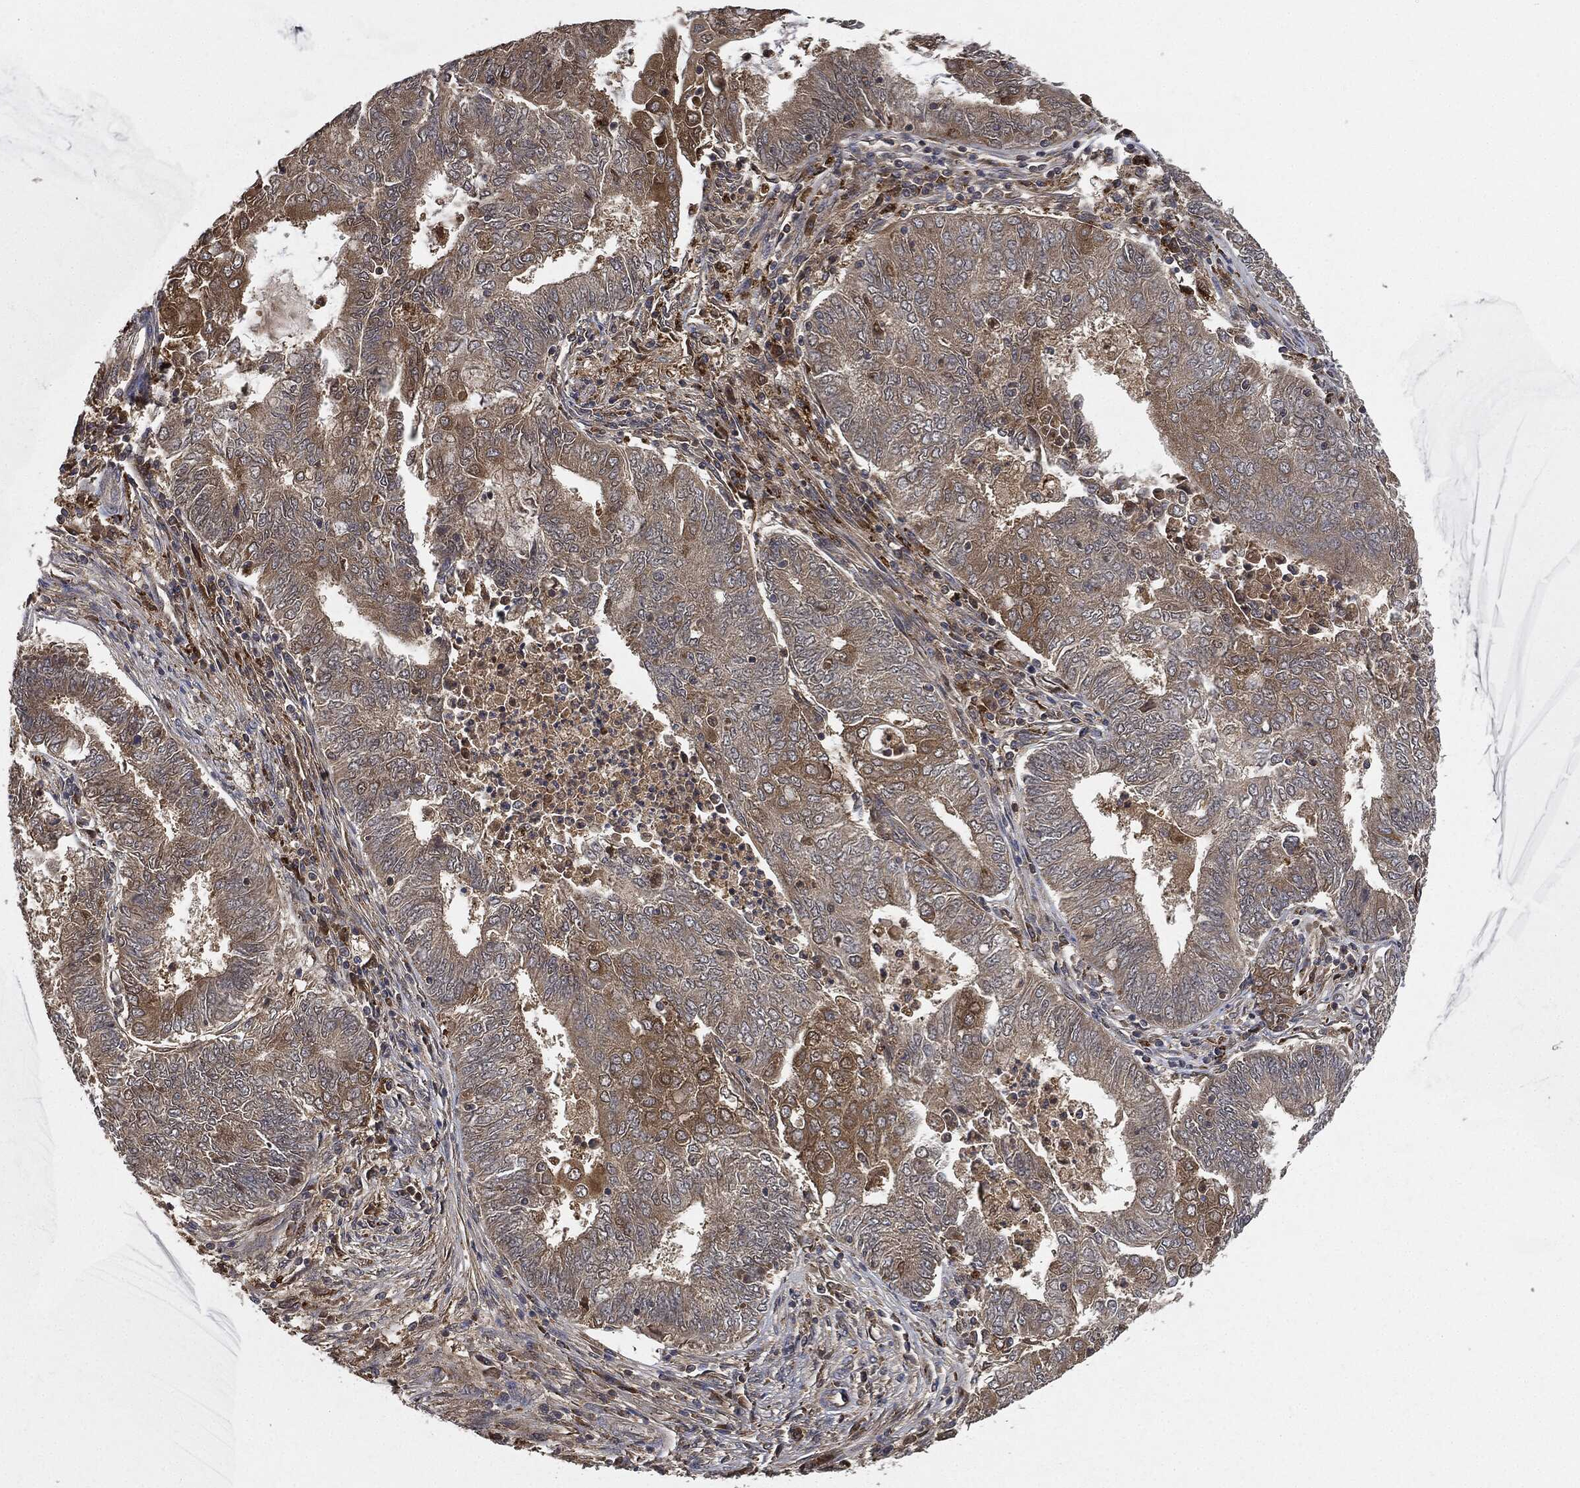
{"staining": {"intensity": "weak", "quantity": "25%-75%", "location": "cytoplasmic/membranous"}, "tissue": "endometrial cancer", "cell_type": "Tumor cells", "image_type": "cancer", "snomed": [{"axis": "morphology", "description": "Adenocarcinoma, NOS"}, {"axis": "topography", "description": "Endometrium"}], "caption": "This is a photomicrograph of immunohistochemistry (IHC) staining of adenocarcinoma (endometrial), which shows weak staining in the cytoplasmic/membranous of tumor cells.", "gene": "BRAF", "patient": {"sex": "female", "age": 62}}